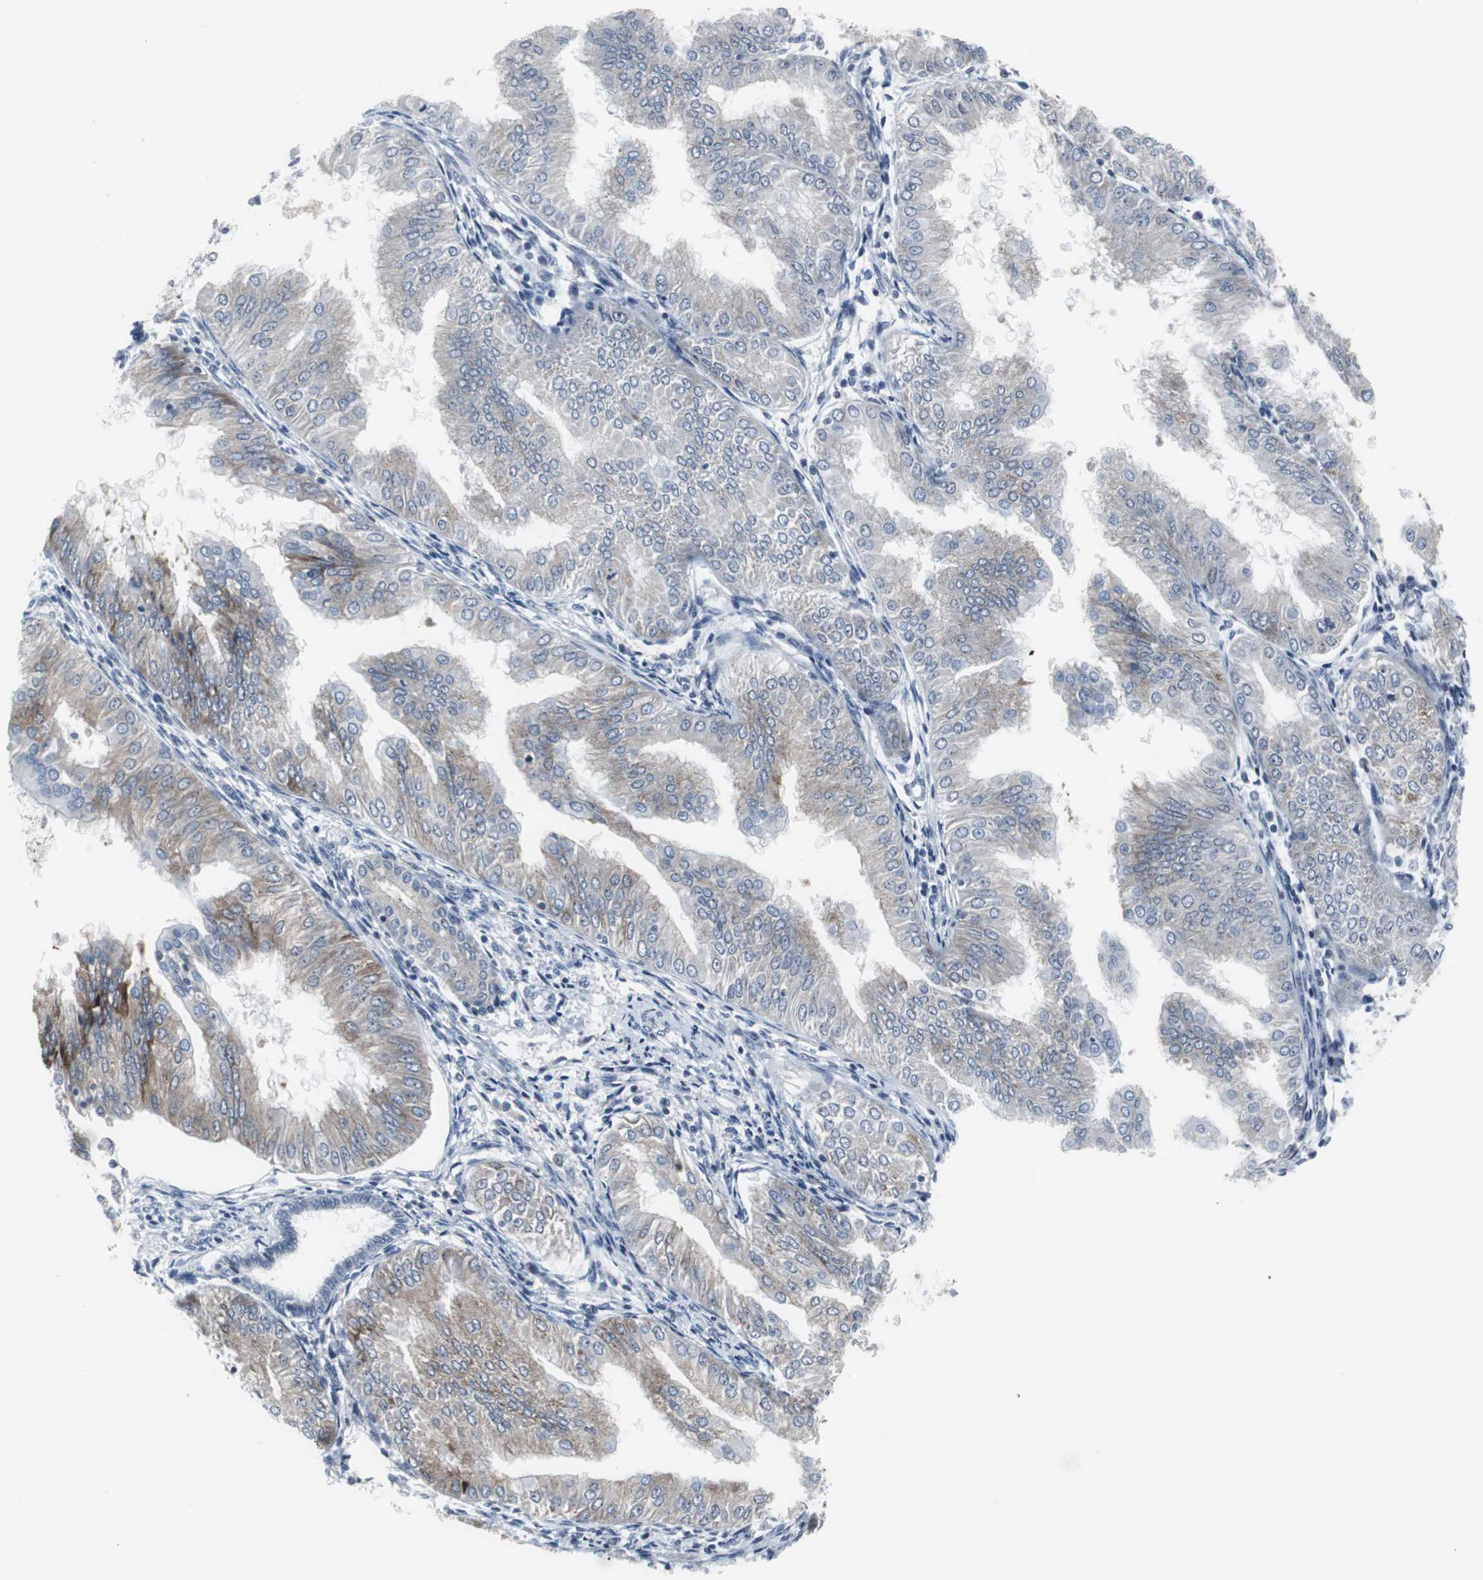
{"staining": {"intensity": "weak", "quantity": ">75%", "location": "cytoplasmic/membranous"}, "tissue": "endometrial cancer", "cell_type": "Tumor cells", "image_type": "cancer", "snomed": [{"axis": "morphology", "description": "Adenocarcinoma, NOS"}, {"axis": "topography", "description": "Endometrium"}], "caption": "Endometrial adenocarcinoma stained with DAB immunohistochemistry (IHC) displays low levels of weak cytoplasmic/membranous staining in approximately >75% of tumor cells. The protein of interest is shown in brown color, while the nuclei are stained blue.", "gene": "DOK1", "patient": {"sex": "female", "age": 53}}